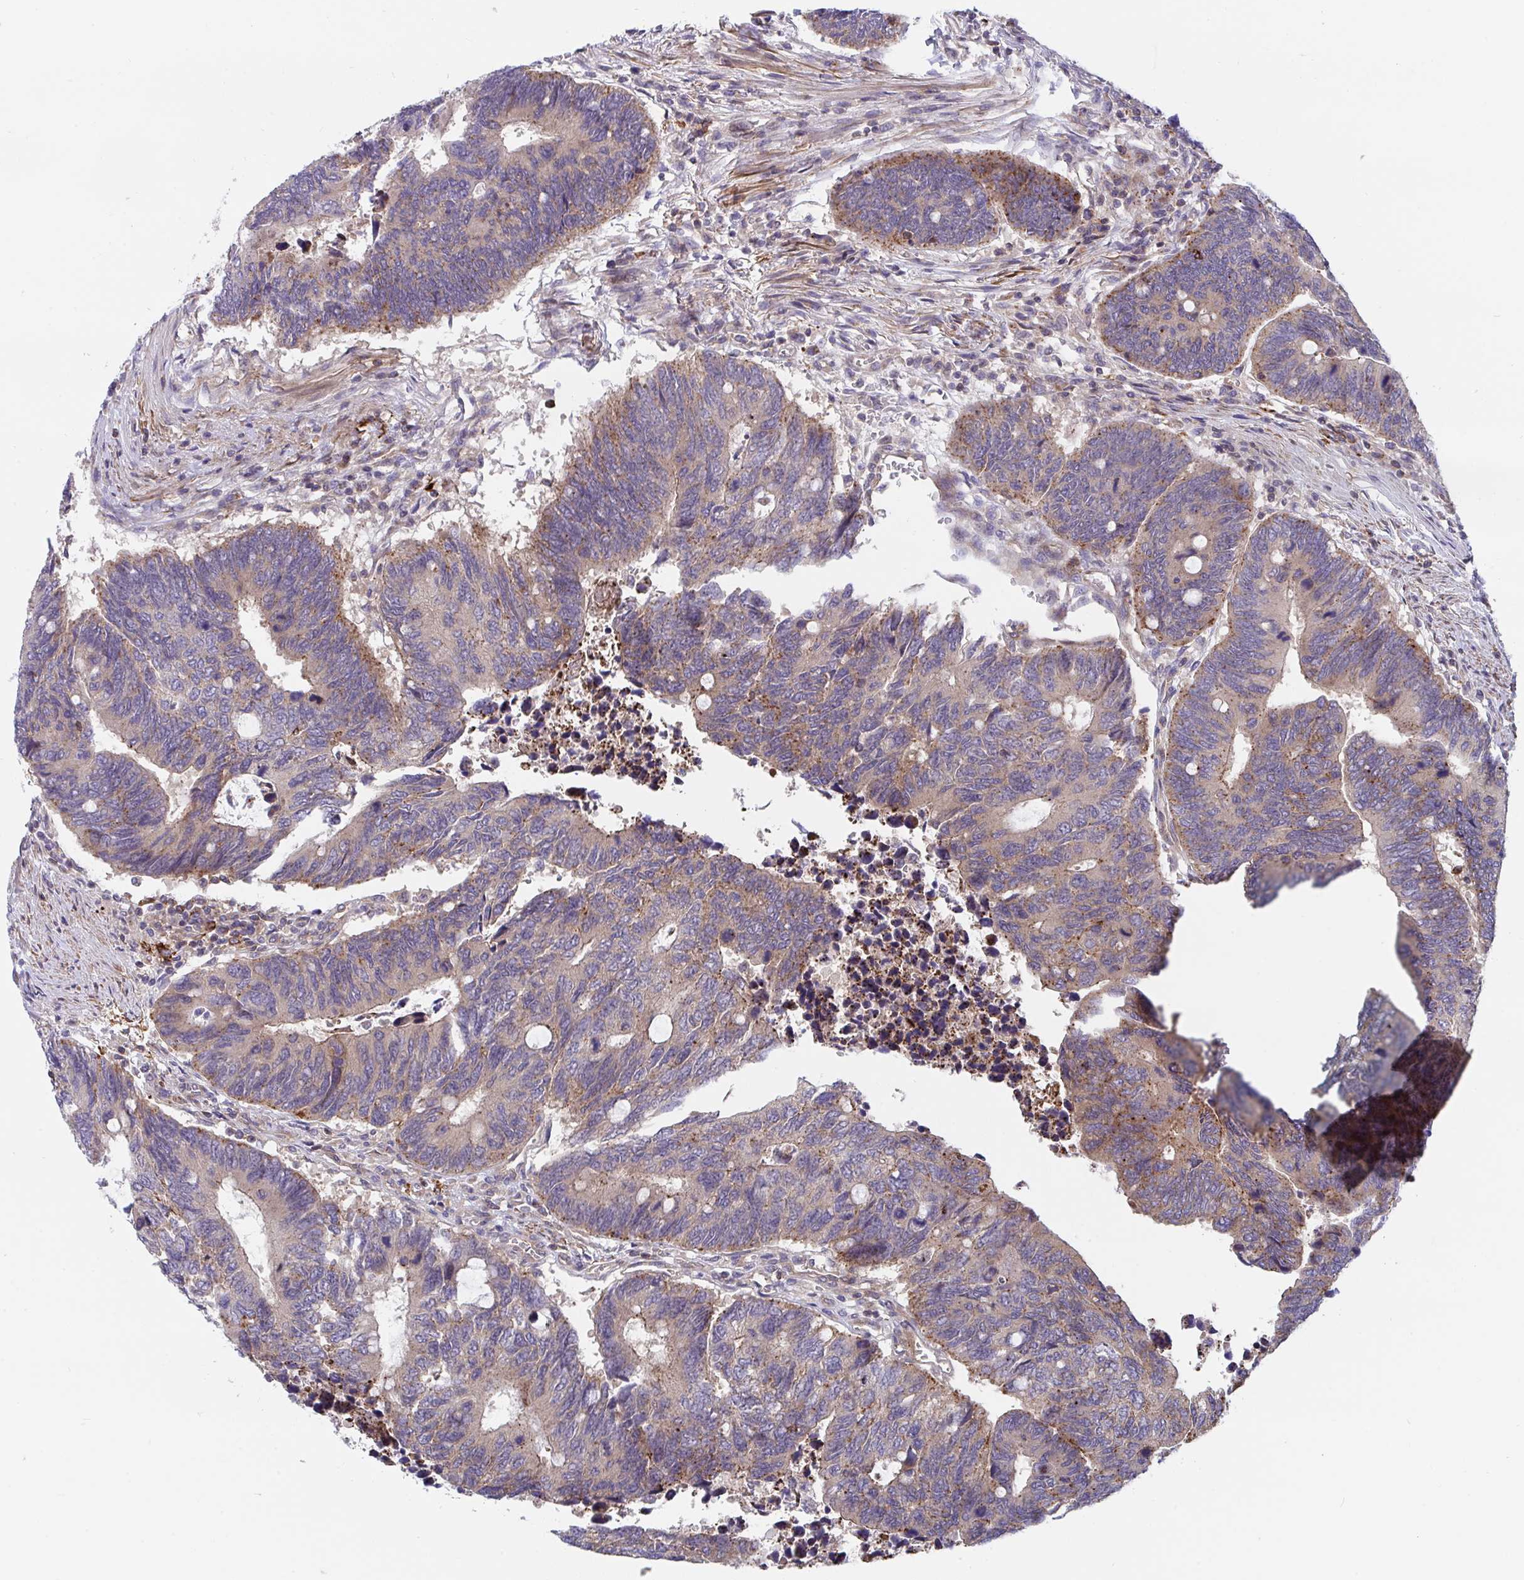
{"staining": {"intensity": "moderate", "quantity": "25%-75%", "location": "cytoplasmic/membranous"}, "tissue": "colorectal cancer", "cell_type": "Tumor cells", "image_type": "cancer", "snomed": [{"axis": "morphology", "description": "Adenocarcinoma, NOS"}, {"axis": "topography", "description": "Colon"}], "caption": "Colorectal cancer (adenocarcinoma) was stained to show a protein in brown. There is medium levels of moderate cytoplasmic/membranous staining in approximately 25%-75% of tumor cells.", "gene": "FRMD3", "patient": {"sex": "male", "age": 87}}